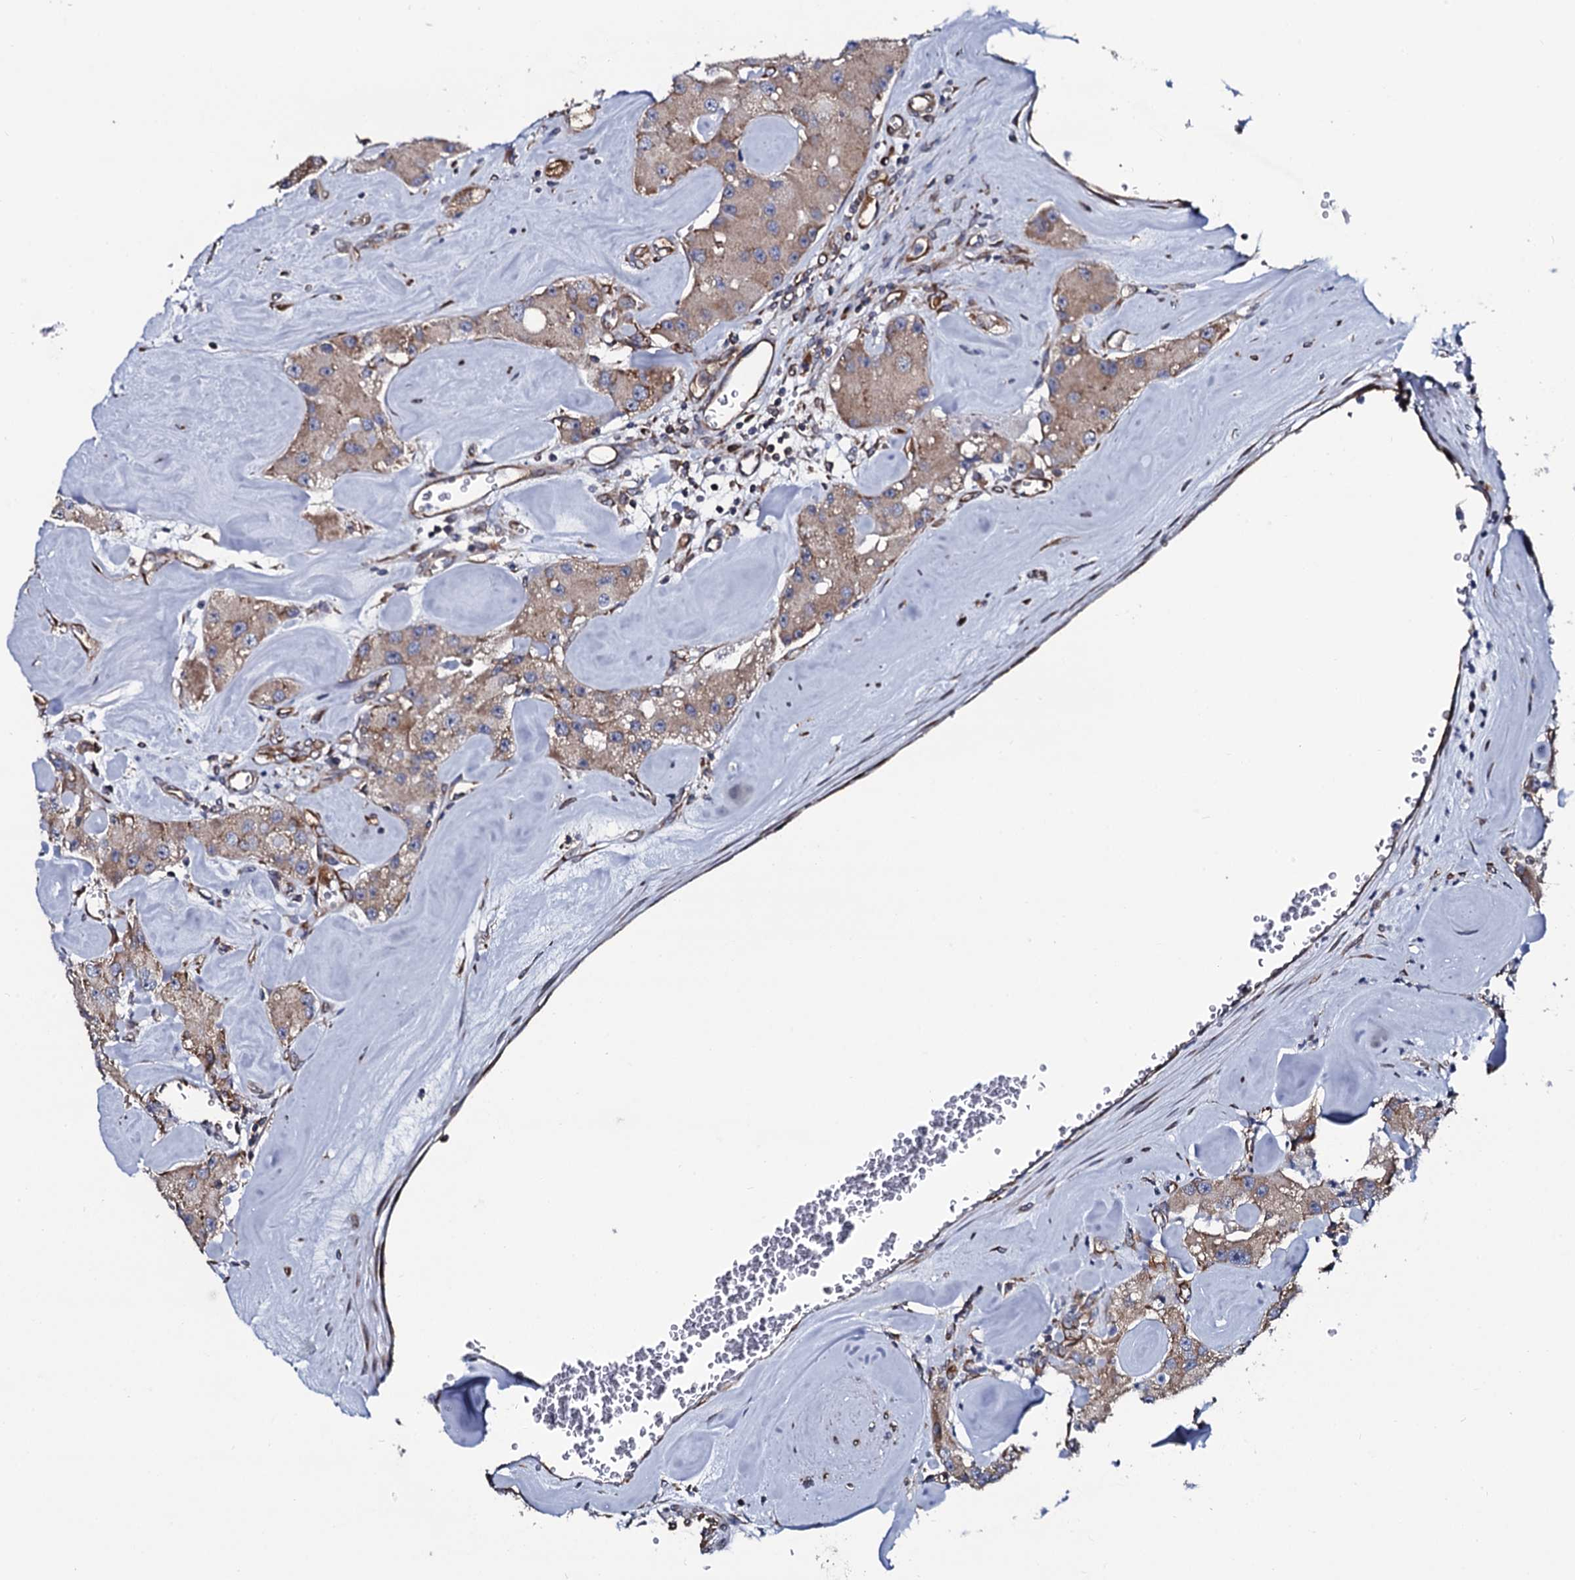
{"staining": {"intensity": "weak", "quantity": ">75%", "location": "cytoplasmic/membranous"}, "tissue": "carcinoid", "cell_type": "Tumor cells", "image_type": "cancer", "snomed": [{"axis": "morphology", "description": "Carcinoid, malignant, NOS"}, {"axis": "topography", "description": "Pancreas"}], "caption": "Immunohistochemical staining of malignant carcinoid exhibits weak cytoplasmic/membranous protein staining in about >75% of tumor cells.", "gene": "SPTY2D1", "patient": {"sex": "male", "age": 41}}